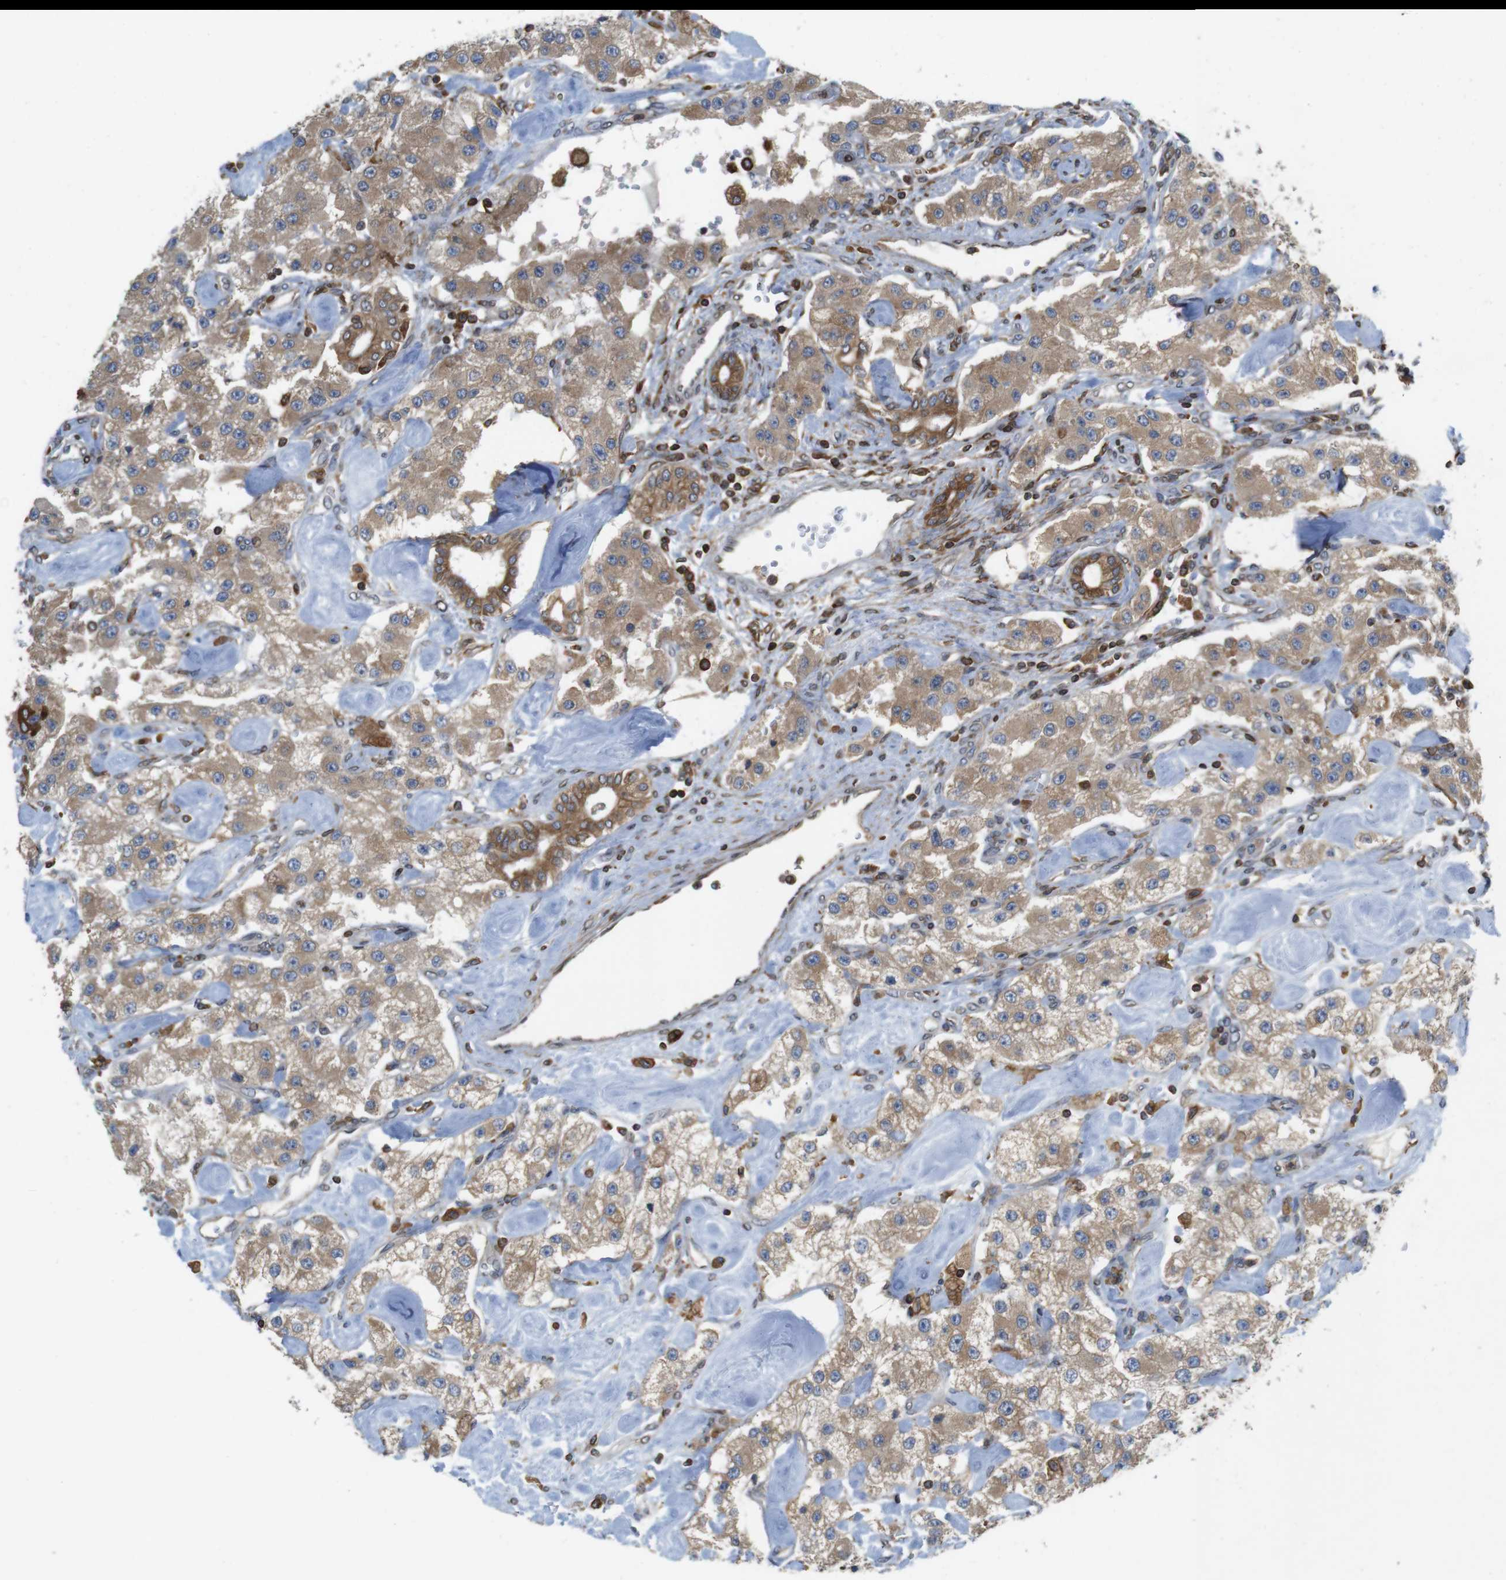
{"staining": {"intensity": "moderate", "quantity": ">75%", "location": "cytoplasmic/membranous"}, "tissue": "carcinoid", "cell_type": "Tumor cells", "image_type": "cancer", "snomed": [{"axis": "morphology", "description": "Carcinoid, malignant, NOS"}, {"axis": "topography", "description": "Pancreas"}], "caption": "Brown immunohistochemical staining in human carcinoid (malignant) demonstrates moderate cytoplasmic/membranous staining in about >75% of tumor cells.", "gene": "ARL6IP5", "patient": {"sex": "male", "age": 41}}